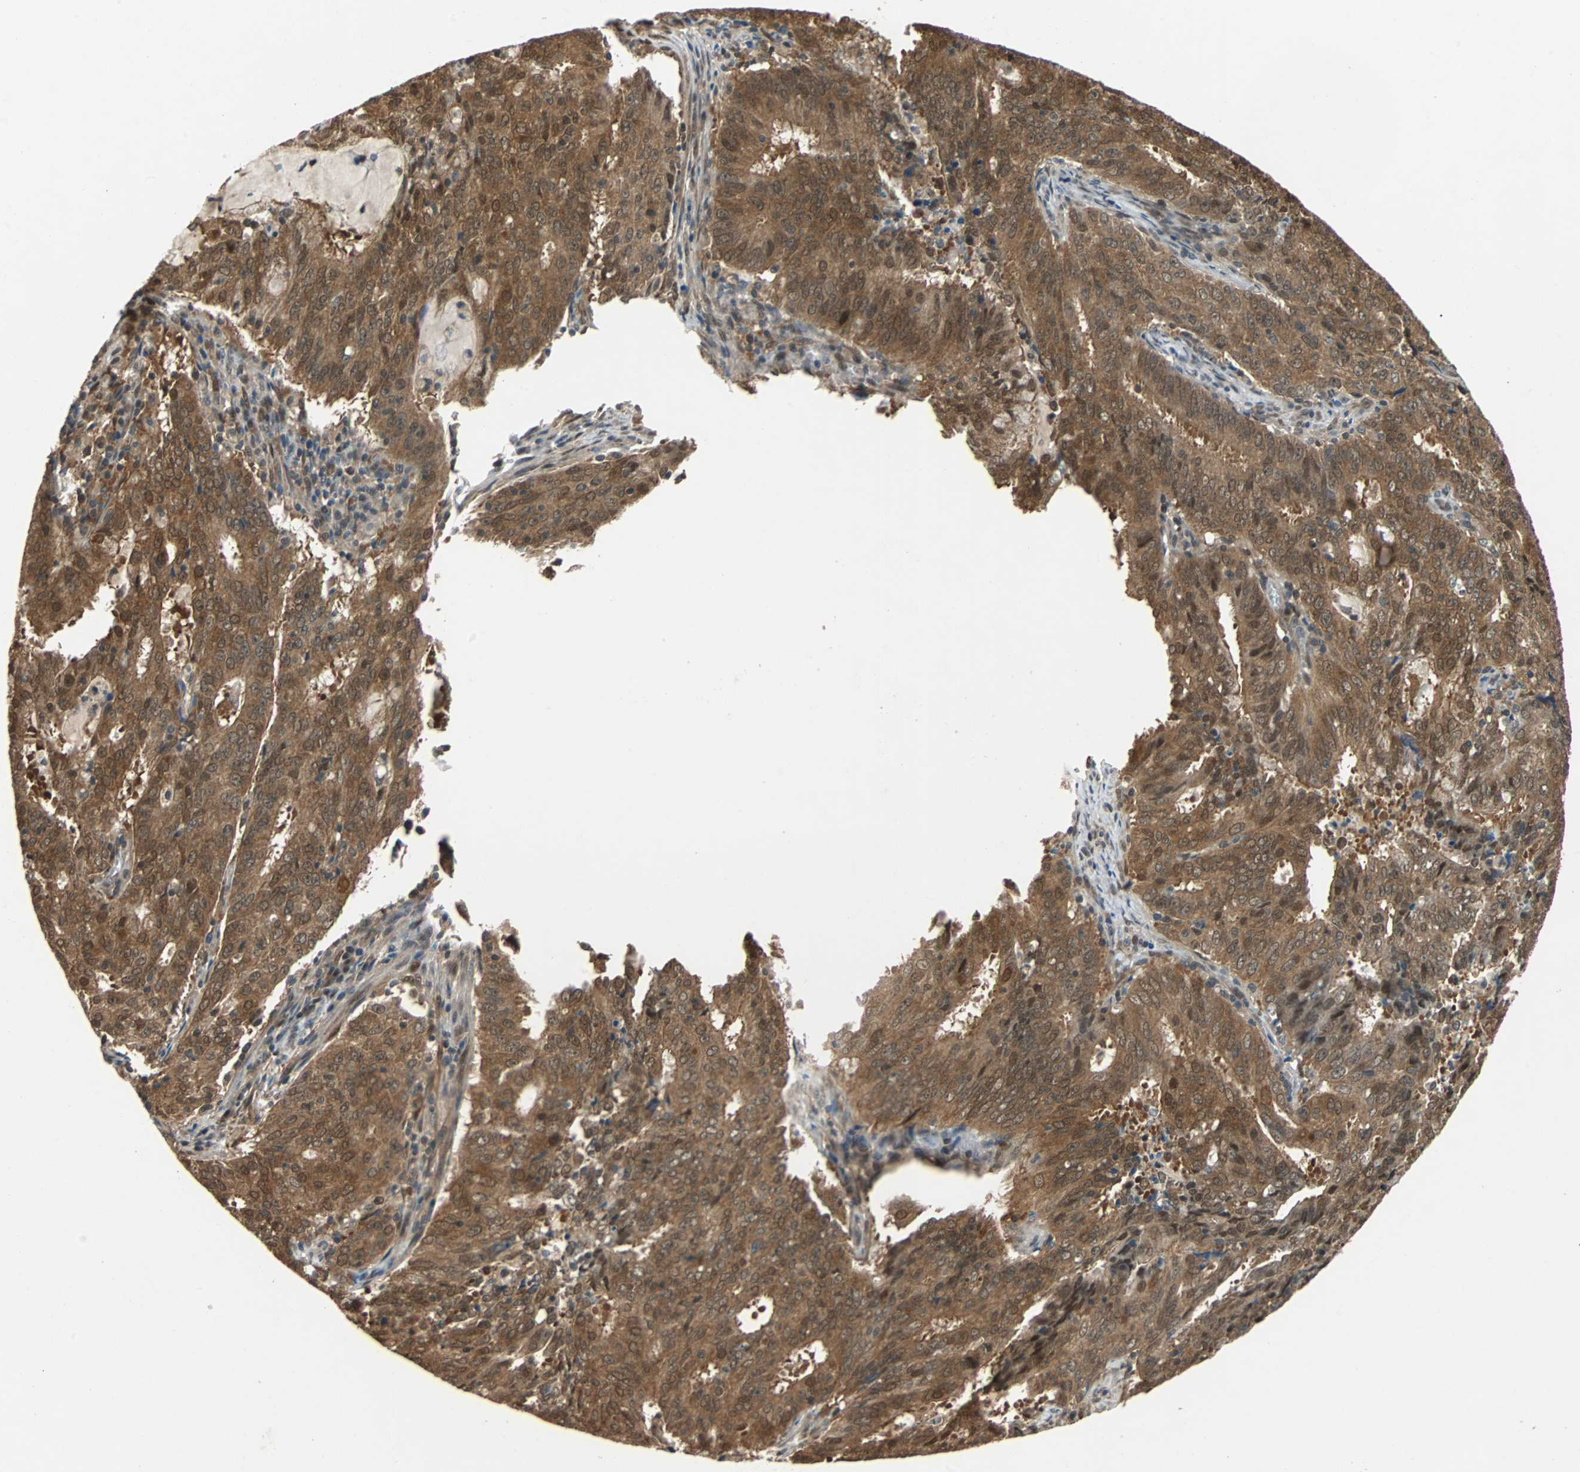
{"staining": {"intensity": "strong", "quantity": ">75%", "location": "cytoplasmic/membranous,nuclear"}, "tissue": "cervical cancer", "cell_type": "Tumor cells", "image_type": "cancer", "snomed": [{"axis": "morphology", "description": "Adenocarcinoma, NOS"}, {"axis": "topography", "description": "Cervix"}], "caption": "DAB (3,3'-diaminobenzidine) immunohistochemical staining of human cervical cancer shows strong cytoplasmic/membranous and nuclear protein staining in about >75% of tumor cells. (DAB IHC, brown staining for protein, blue staining for nuclei).", "gene": "PRDX6", "patient": {"sex": "female", "age": 44}}